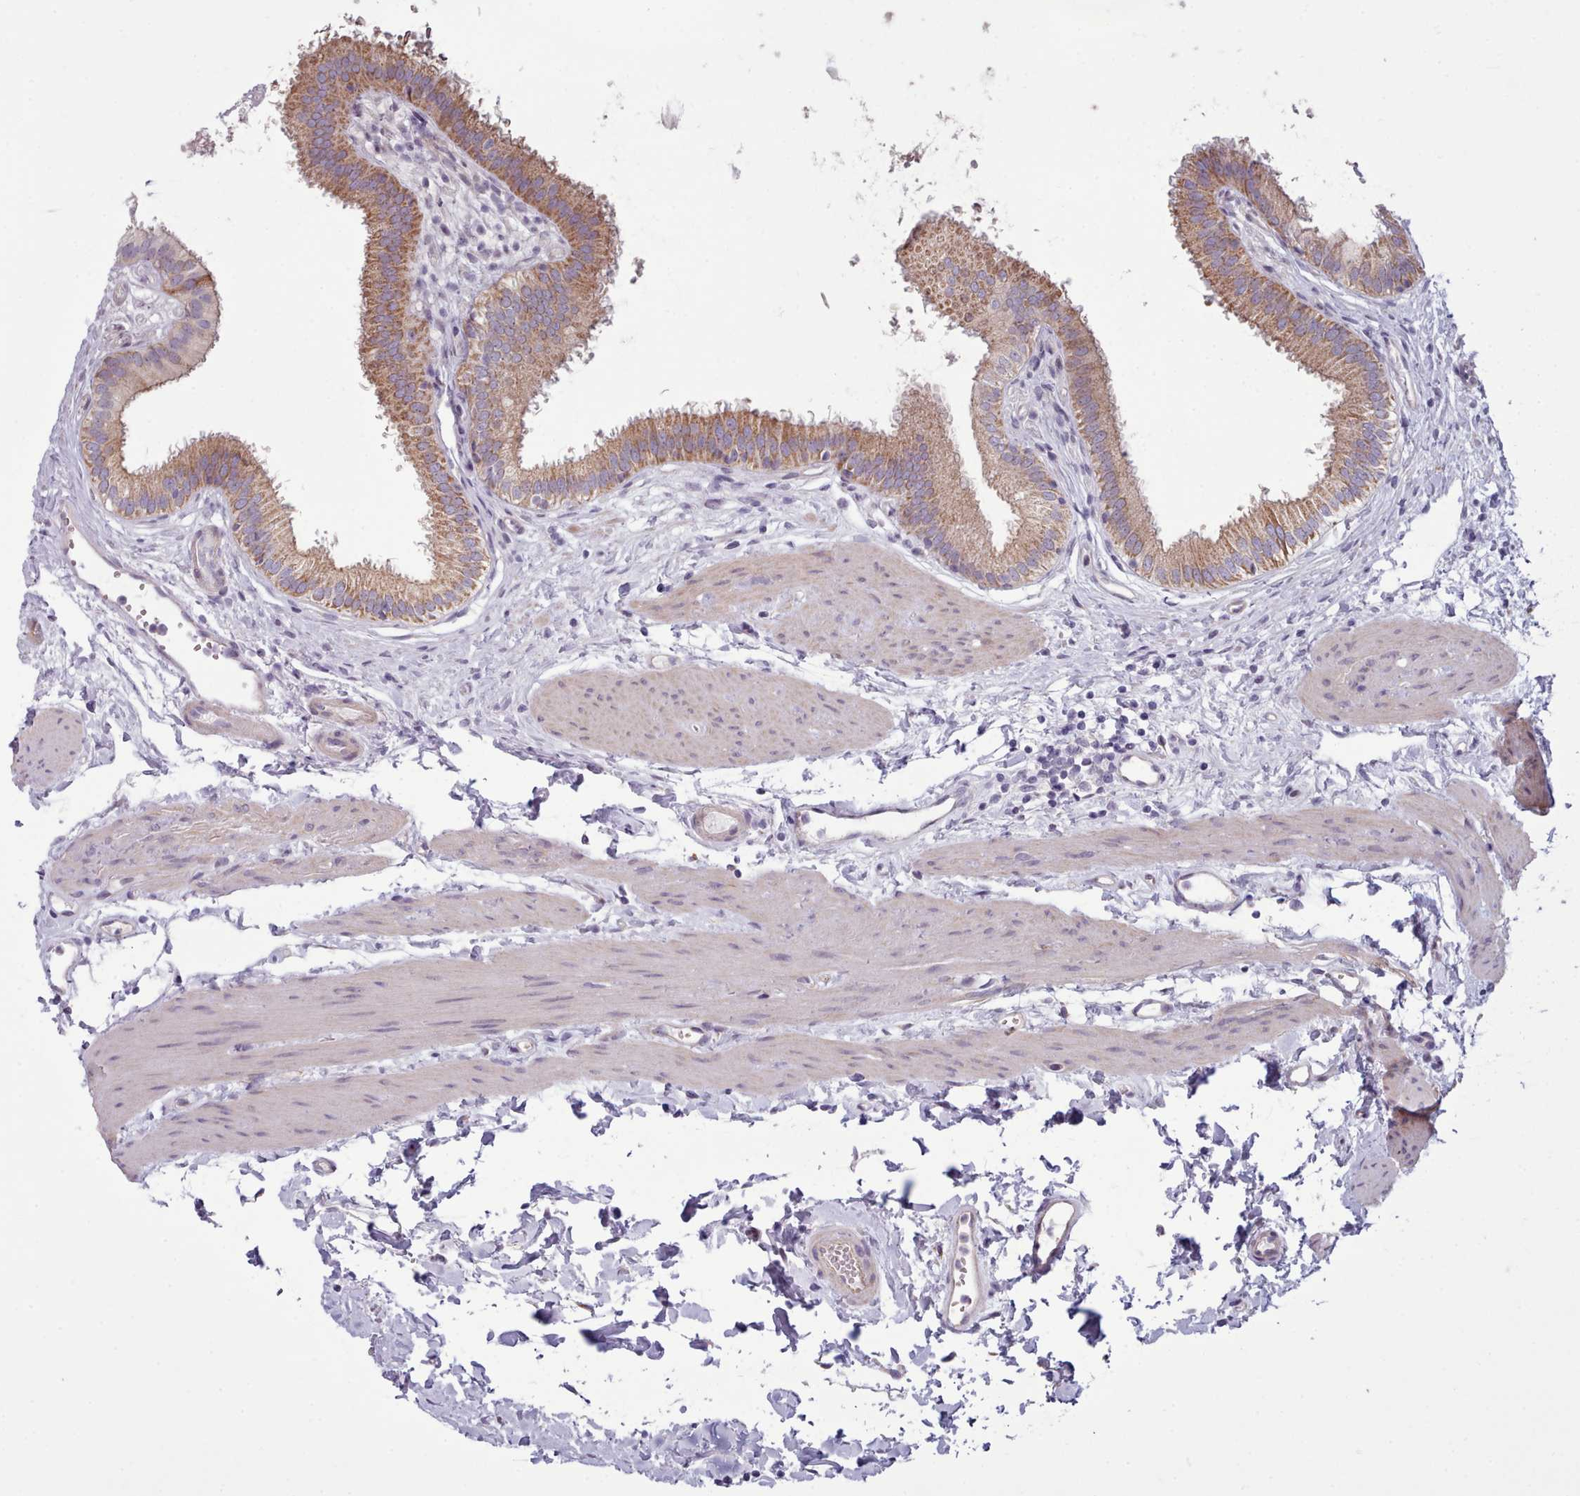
{"staining": {"intensity": "moderate", "quantity": ">75%", "location": "cytoplasmic/membranous"}, "tissue": "gallbladder", "cell_type": "Glandular cells", "image_type": "normal", "snomed": [{"axis": "morphology", "description": "Normal tissue, NOS"}, {"axis": "topography", "description": "Gallbladder"}], "caption": "Immunohistochemistry photomicrograph of normal human gallbladder stained for a protein (brown), which exhibits medium levels of moderate cytoplasmic/membranous expression in about >75% of glandular cells.", "gene": "SLC52A3", "patient": {"sex": "female", "age": 54}}